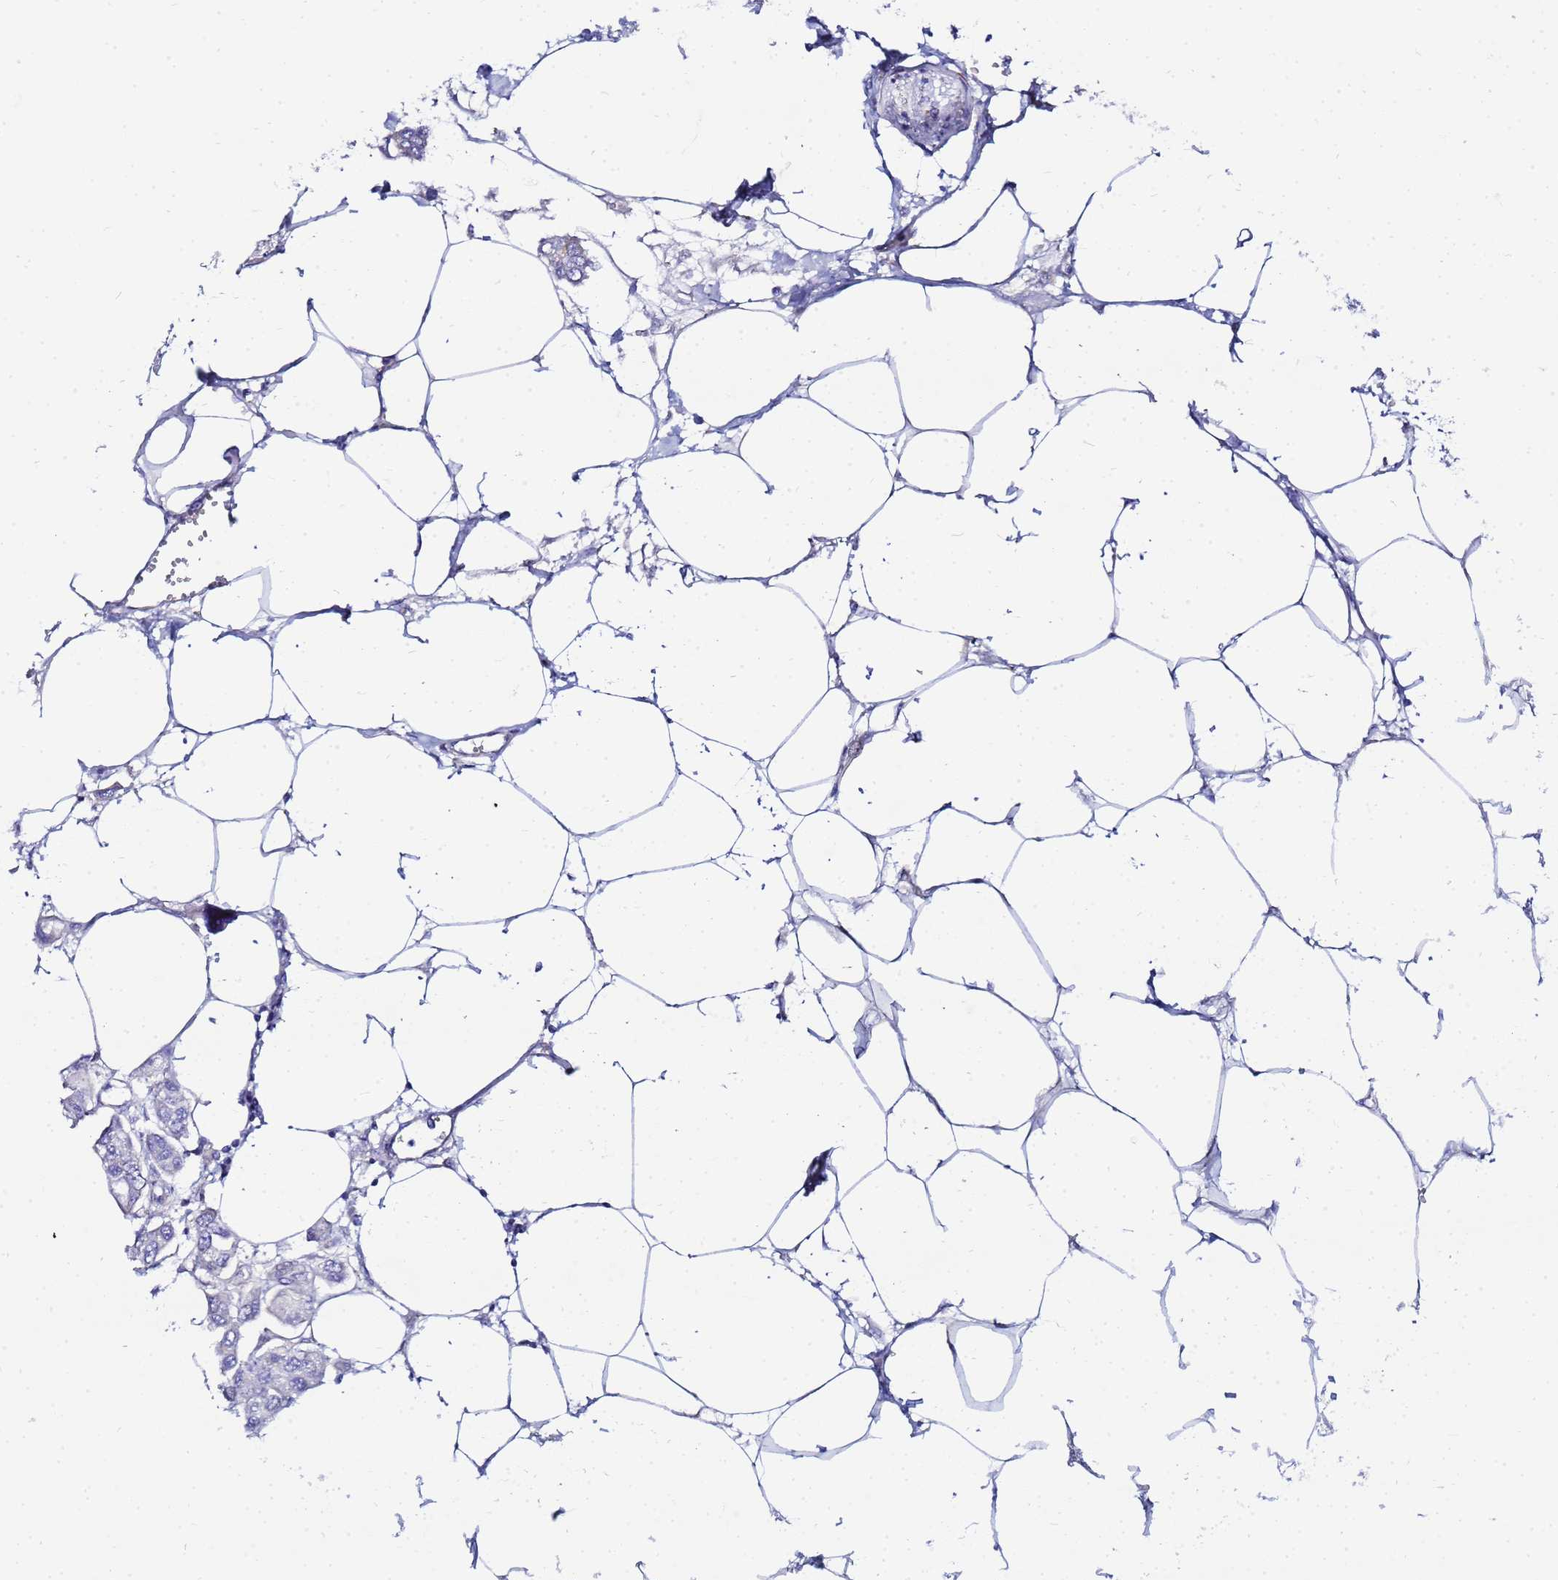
{"staining": {"intensity": "negative", "quantity": "none", "location": "none"}, "tissue": "urothelial cancer", "cell_type": "Tumor cells", "image_type": "cancer", "snomed": [{"axis": "morphology", "description": "Urothelial carcinoma, High grade"}, {"axis": "topography", "description": "Urinary bladder"}], "caption": "A micrograph of urothelial carcinoma (high-grade) stained for a protein demonstrates no brown staining in tumor cells.", "gene": "FAHD2A", "patient": {"sex": "male", "age": 67}}